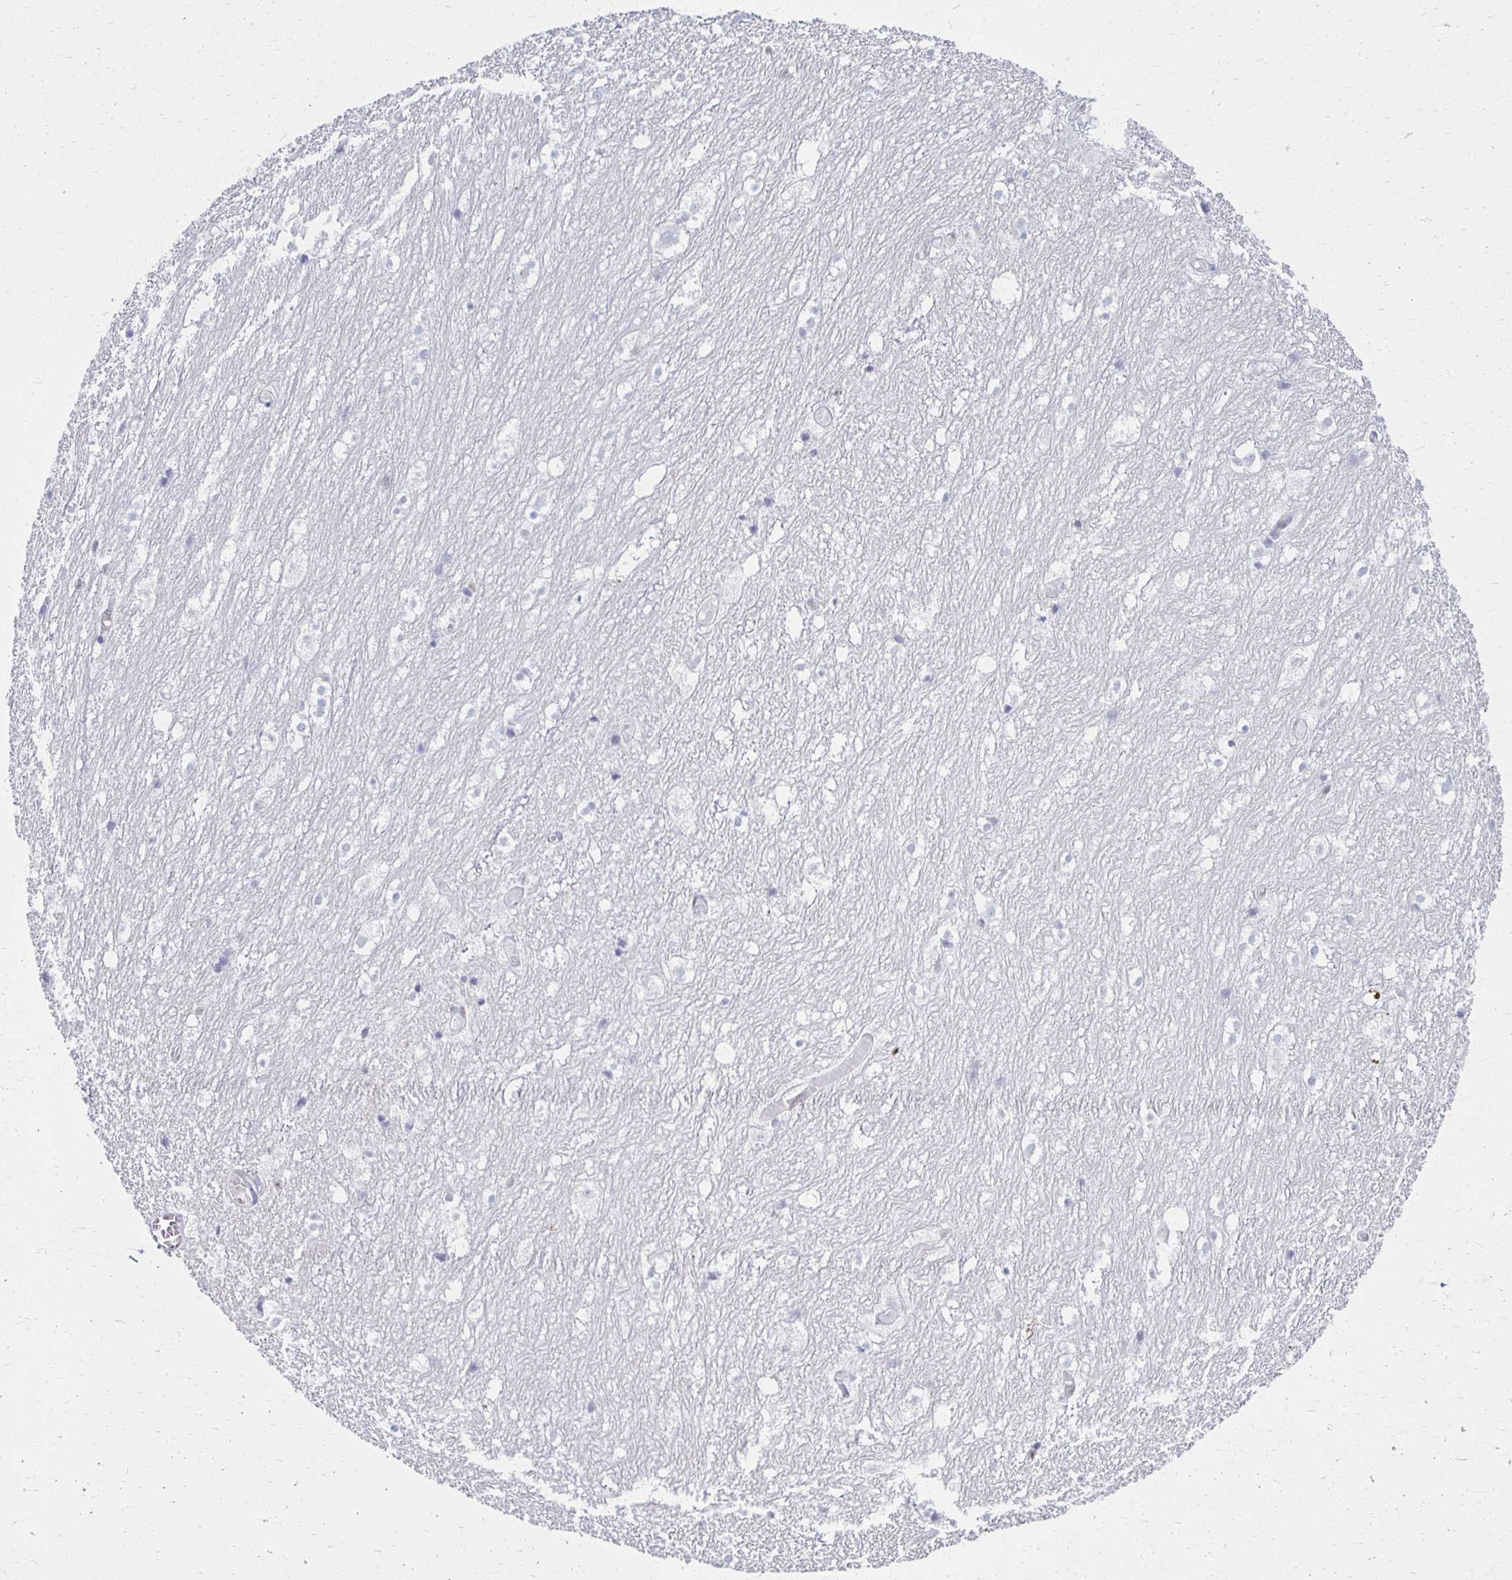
{"staining": {"intensity": "negative", "quantity": "none", "location": "none"}, "tissue": "hippocampus", "cell_type": "Glial cells", "image_type": "normal", "snomed": [{"axis": "morphology", "description": "Normal tissue, NOS"}, {"axis": "topography", "description": "Hippocampus"}], "caption": "Immunohistochemistry (IHC) histopathology image of normal human hippocampus stained for a protein (brown), which exhibits no expression in glial cells.", "gene": "IRF7", "patient": {"sex": "female", "age": 52}}